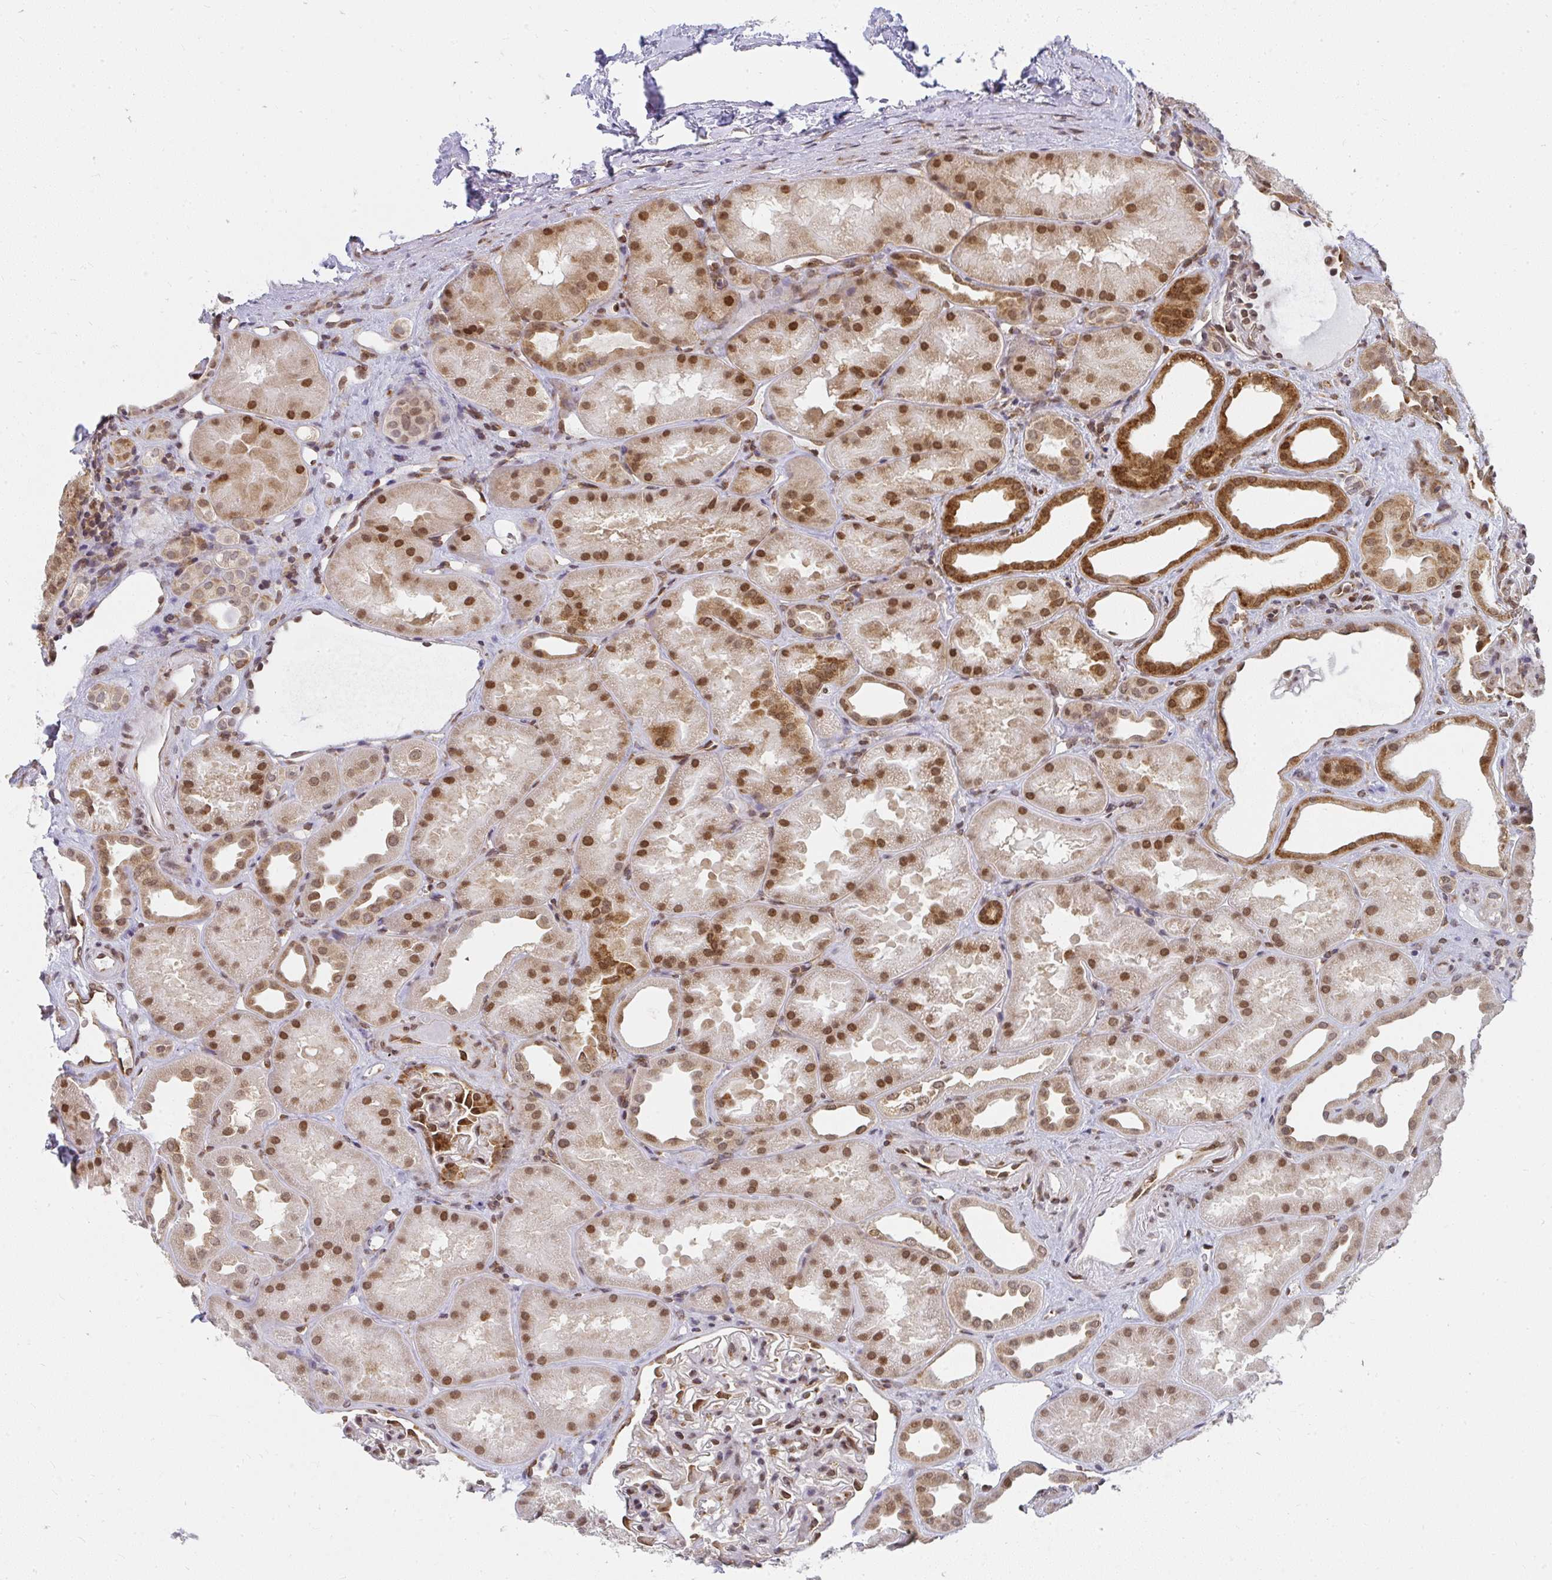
{"staining": {"intensity": "moderate", "quantity": ">75%", "location": "cytoplasmic/membranous,nuclear"}, "tissue": "kidney", "cell_type": "Cells in glomeruli", "image_type": "normal", "snomed": [{"axis": "morphology", "description": "Normal tissue, NOS"}, {"axis": "topography", "description": "Kidney"}], "caption": "Immunohistochemistry (DAB) staining of normal human kidney displays moderate cytoplasmic/membranous,nuclear protein expression in approximately >75% of cells in glomeruli.", "gene": "SYNCRIP", "patient": {"sex": "male", "age": 61}}